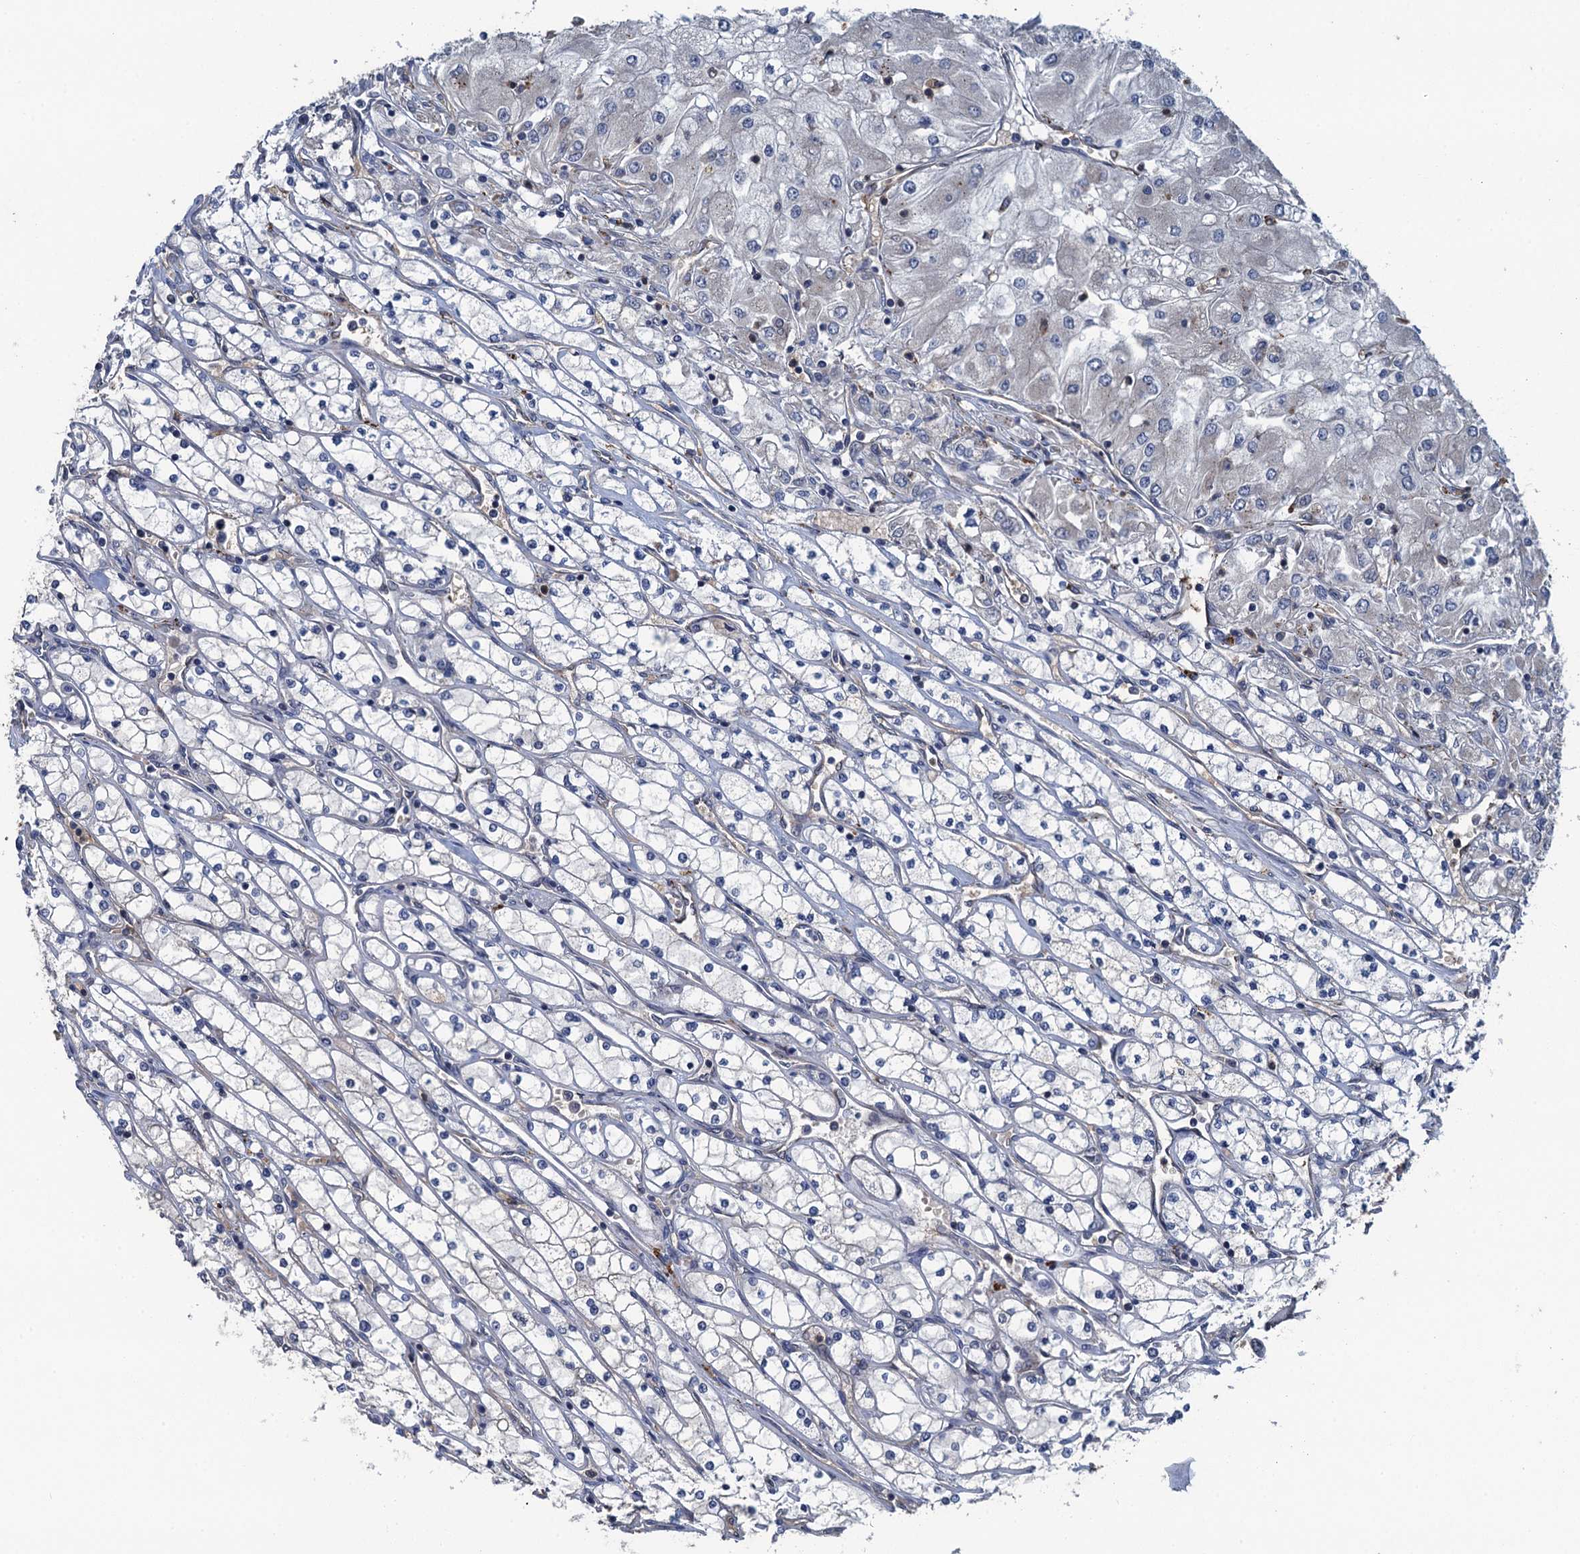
{"staining": {"intensity": "negative", "quantity": "none", "location": "none"}, "tissue": "renal cancer", "cell_type": "Tumor cells", "image_type": "cancer", "snomed": [{"axis": "morphology", "description": "Adenocarcinoma, NOS"}, {"axis": "topography", "description": "Kidney"}], "caption": "Renal cancer (adenocarcinoma) was stained to show a protein in brown. There is no significant staining in tumor cells.", "gene": "KBTBD8", "patient": {"sex": "male", "age": 80}}